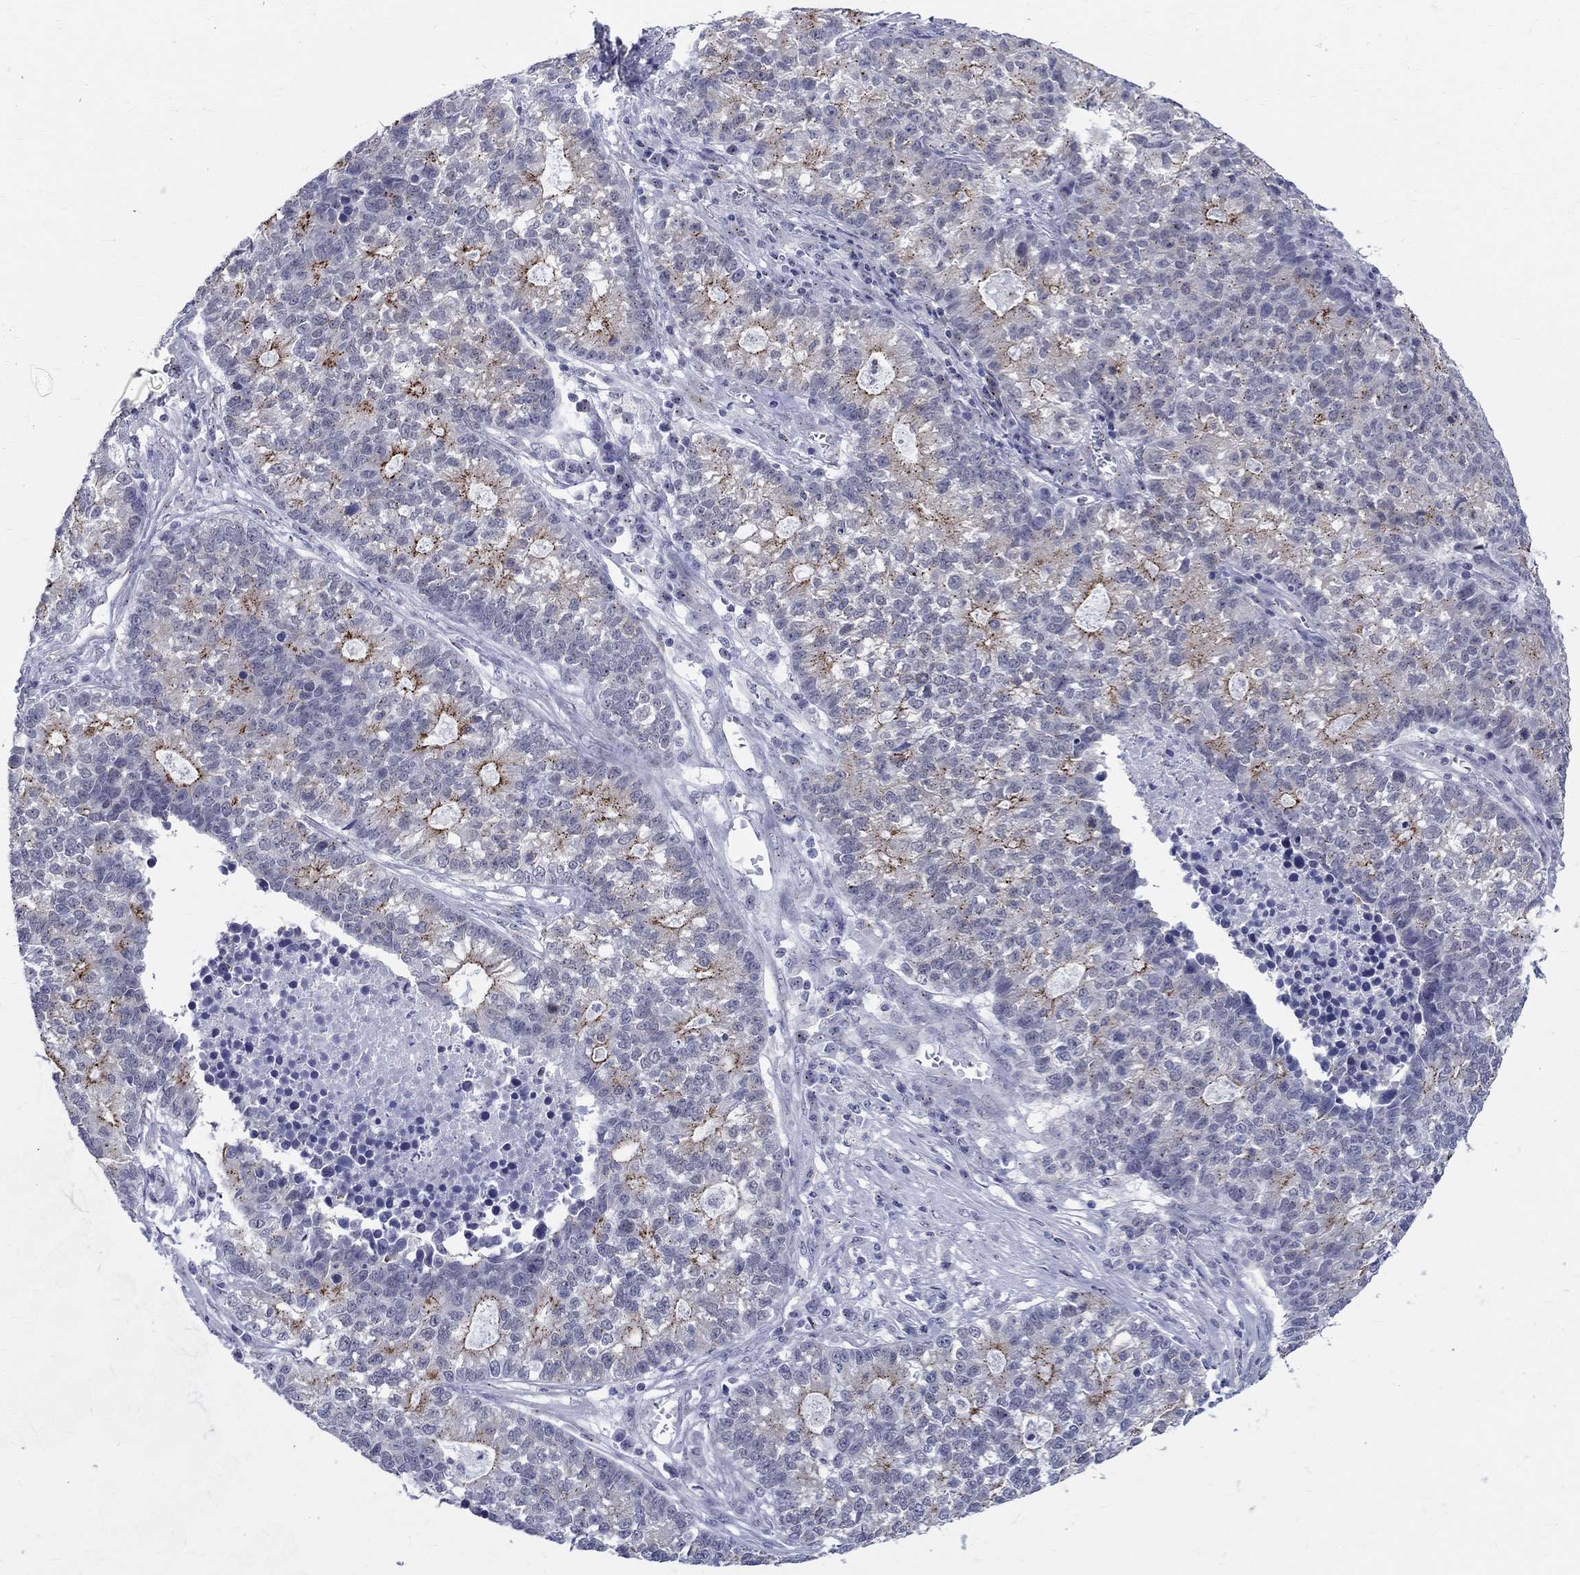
{"staining": {"intensity": "strong", "quantity": "<25%", "location": "cytoplasmic/membranous"}, "tissue": "lung cancer", "cell_type": "Tumor cells", "image_type": "cancer", "snomed": [{"axis": "morphology", "description": "Adenocarcinoma, NOS"}, {"axis": "topography", "description": "Lung"}], "caption": "Protein expression analysis of lung cancer reveals strong cytoplasmic/membranous staining in approximately <25% of tumor cells.", "gene": "CEP43", "patient": {"sex": "male", "age": 57}}